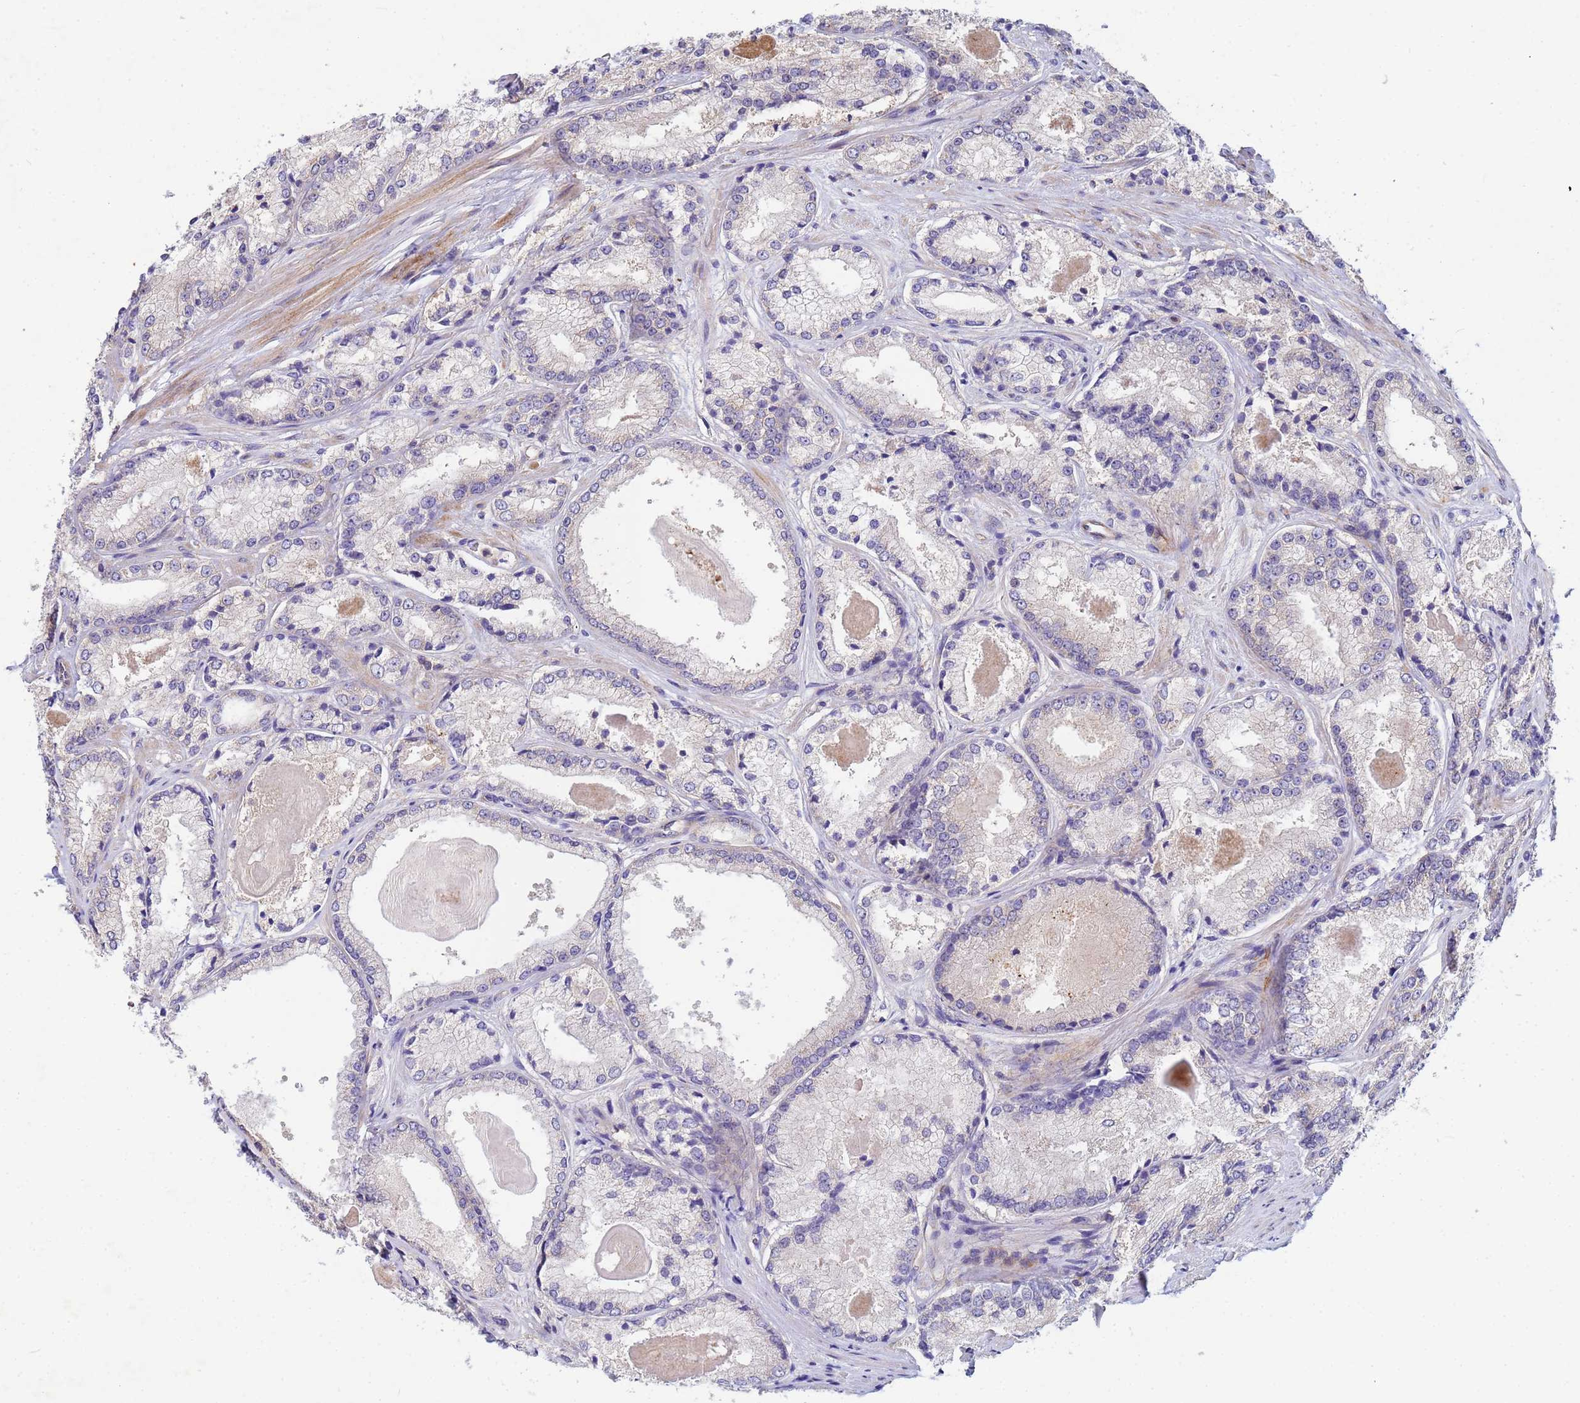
{"staining": {"intensity": "negative", "quantity": "none", "location": "none"}, "tissue": "prostate cancer", "cell_type": "Tumor cells", "image_type": "cancer", "snomed": [{"axis": "morphology", "description": "Adenocarcinoma, Low grade"}, {"axis": "topography", "description": "Prostate"}], "caption": "Immunohistochemistry of human adenocarcinoma (low-grade) (prostate) demonstrates no positivity in tumor cells.", "gene": "CDC34", "patient": {"sex": "male", "age": 68}}